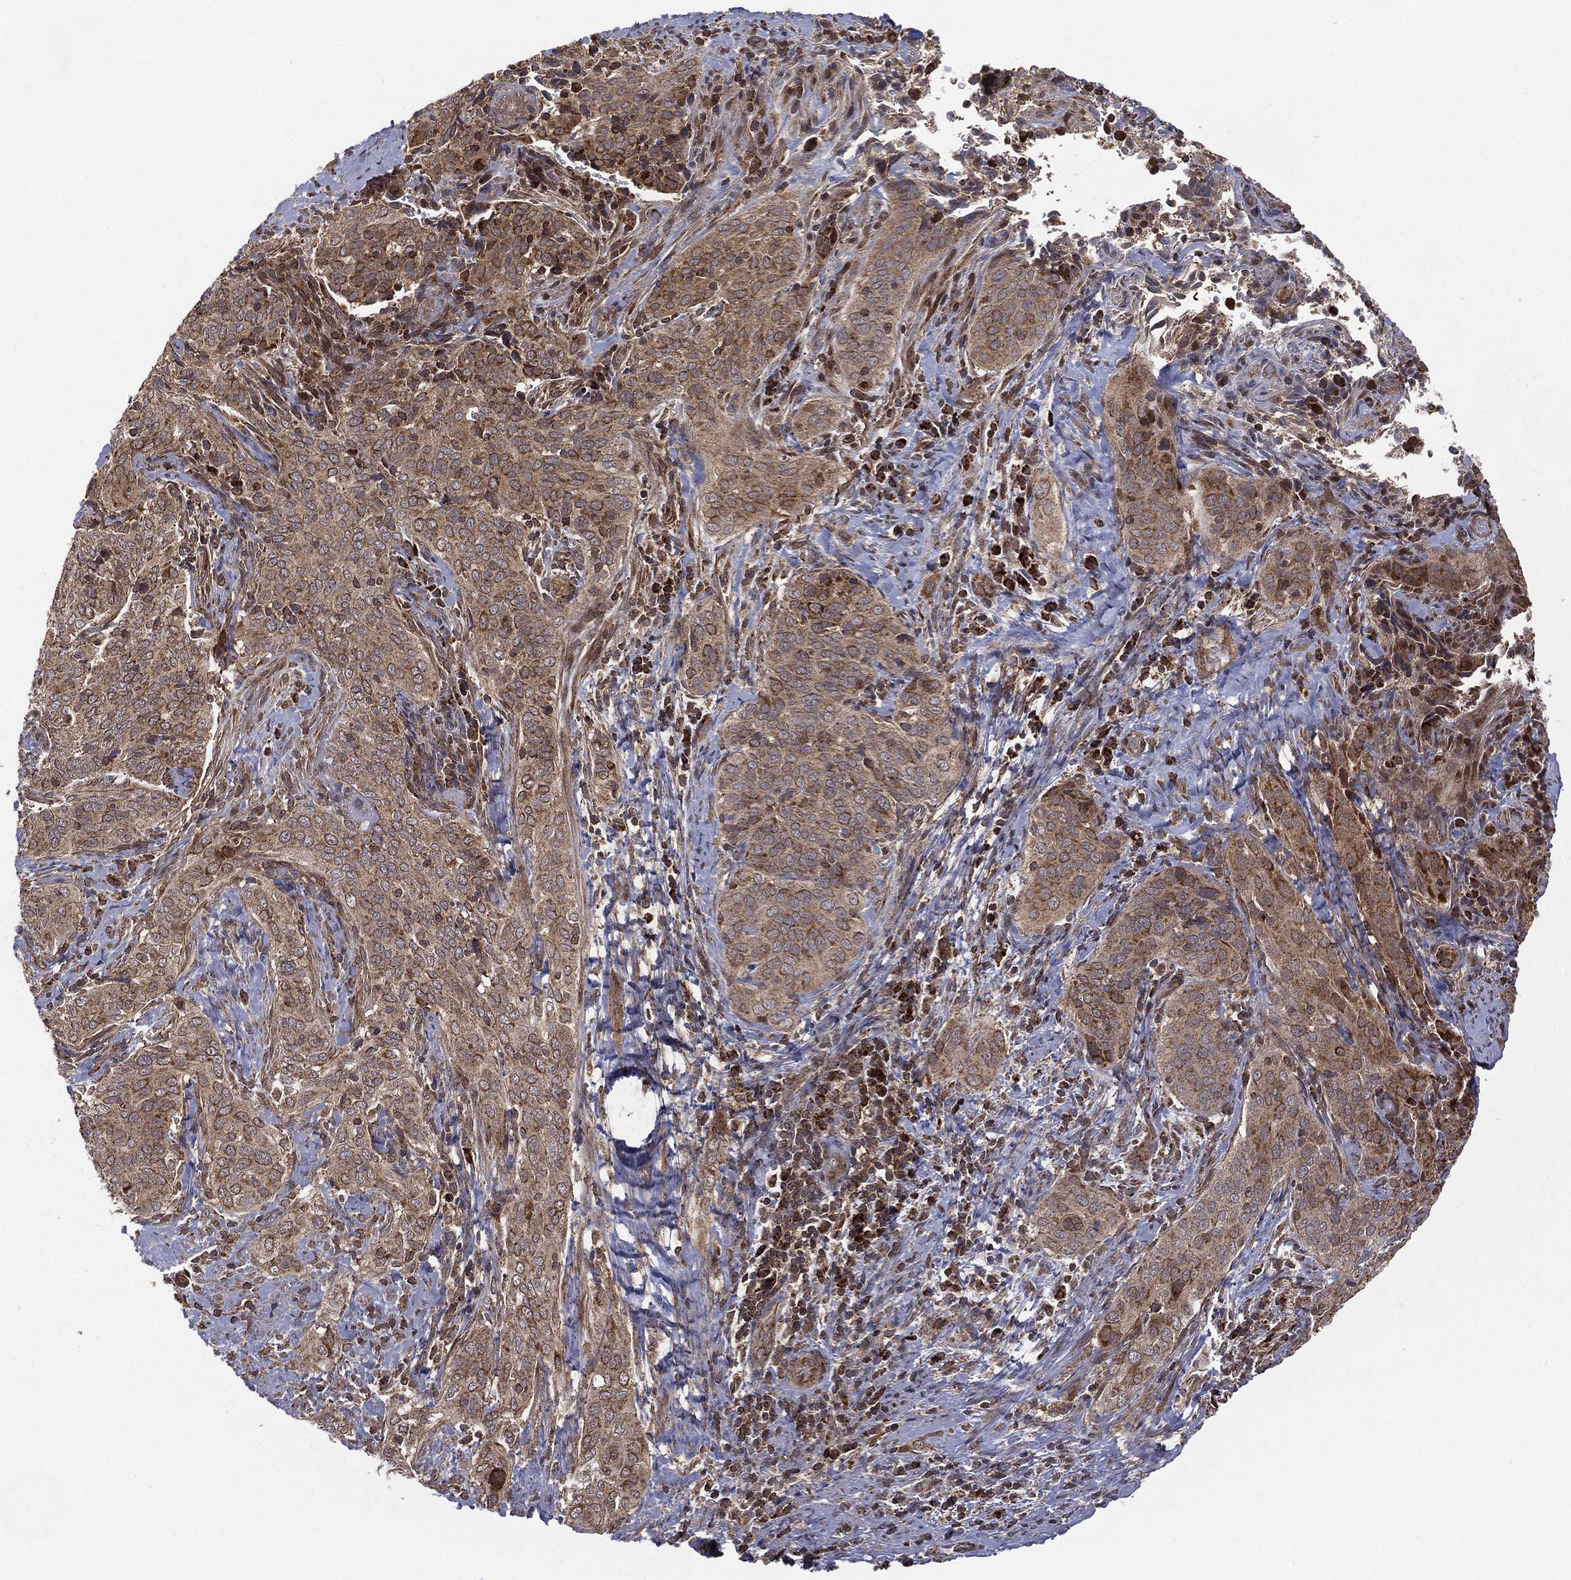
{"staining": {"intensity": "moderate", "quantity": ">75%", "location": "cytoplasmic/membranous"}, "tissue": "cervical cancer", "cell_type": "Tumor cells", "image_type": "cancer", "snomed": [{"axis": "morphology", "description": "Squamous cell carcinoma, NOS"}, {"axis": "topography", "description": "Cervix"}], "caption": "IHC histopathology image of cervical cancer (squamous cell carcinoma) stained for a protein (brown), which demonstrates medium levels of moderate cytoplasmic/membranous positivity in approximately >75% of tumor cells.", "gene": "MTOR", "patient": {"sex": "female", "age": 38}}